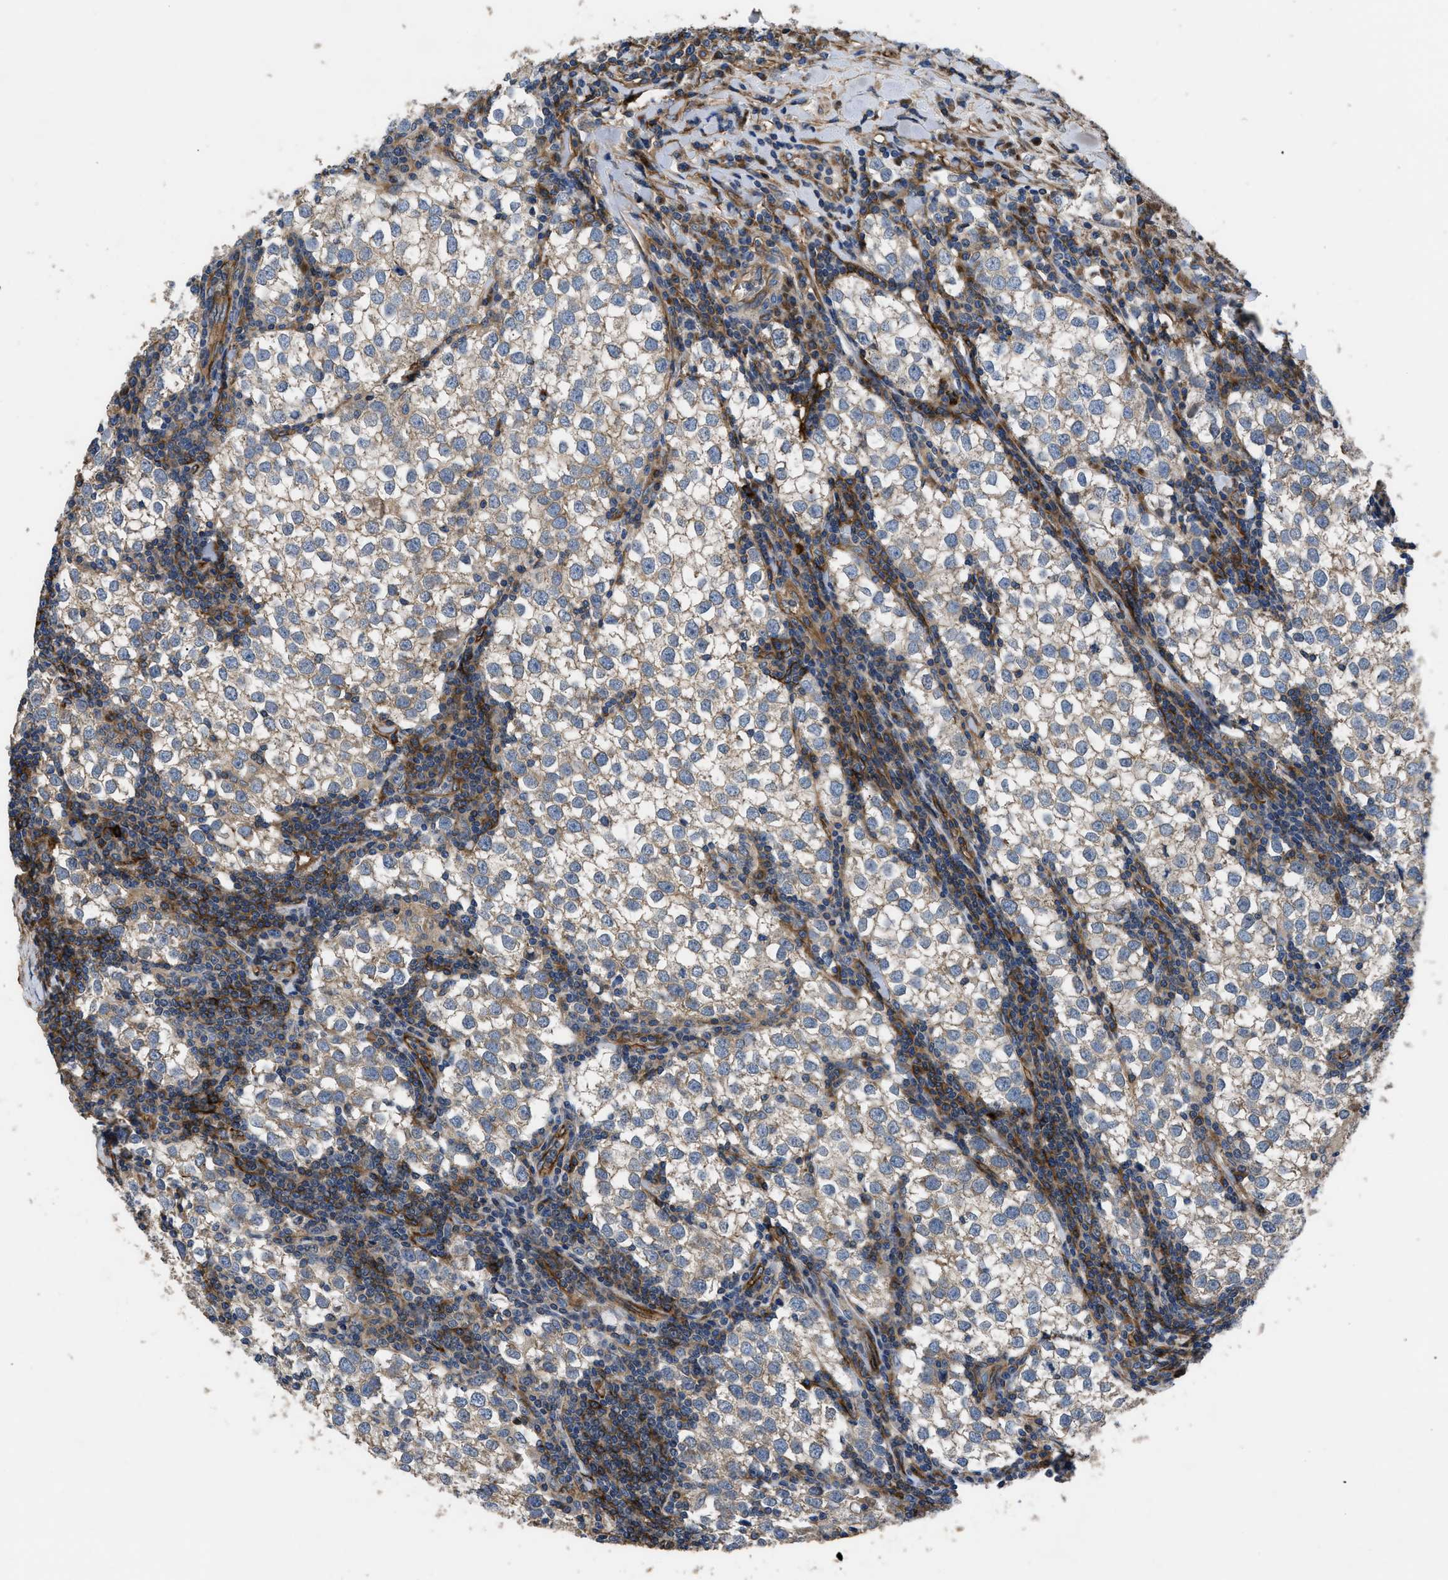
{"staining": {"intensity": "negative", "quantity": "none", "location": "none"}, "tissue": "testis cancer", "cell_type": "Tumor cells", "image_type": "cancer", "snomed": [{"axis": "morphology", "description": "Seminoma, NOS"}, {"axis": "morphology", "description": "Carcinoma, Embryonal, NOS"}, {"axis": "topography", "description": "Testis"}], "caption": "High magnification brightfield microscopy of embryonal carcinoma (testis) stained with DAB (brown) and counterstained with hematoxylin (blue): tumor cells show no significant expression. The staining was performed using DAB to visualize the protein expression in brown, while the nuclei were stained in blue with hematoxylin (Magnification: 20x).", "gene": "NT5E", "patient": {"sex": "male", "age": 36}}